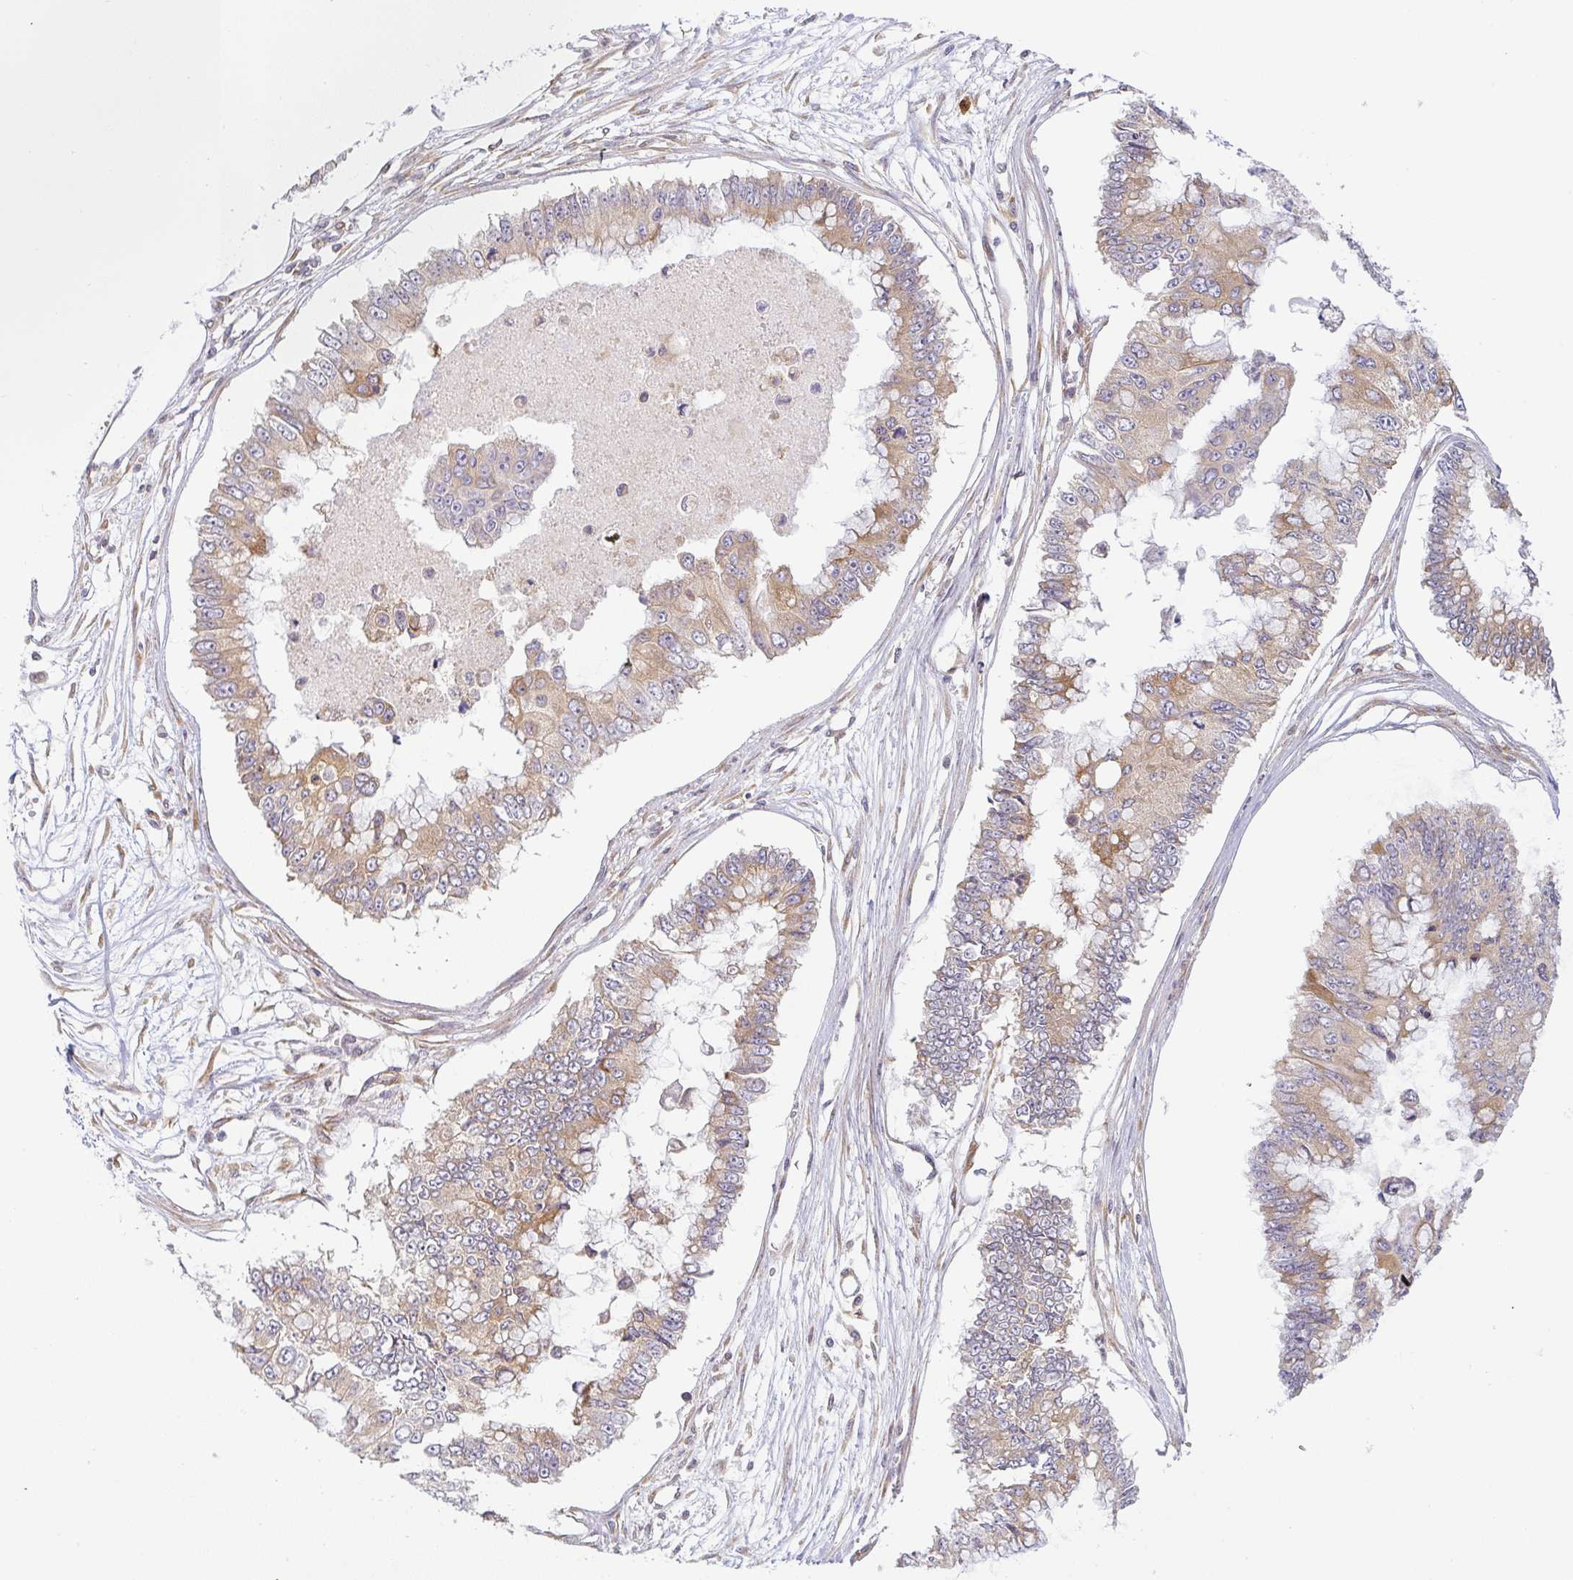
{"staining": {"intensity": "moderate", "quantity": "25%-75%", "location": "cytoplasmic/membranous"}, "tissue": "ovarian cancer", "cell_type": "Tumor cells", "image_type": "cancer", "snomed": [{"axis": "morphology", "description": "Cystadenocarcinoma, mucinous, NOS"}, {"axis": "topography", "description": "Ovary"}], "caption": "Tumor cells display medium levels of moderate cytoplasmic/membranous positivity in about 25%-75% of cells in ovarian cancer.", "gene": "DERL2", "patient": {"sex": "female", "age": 72}}